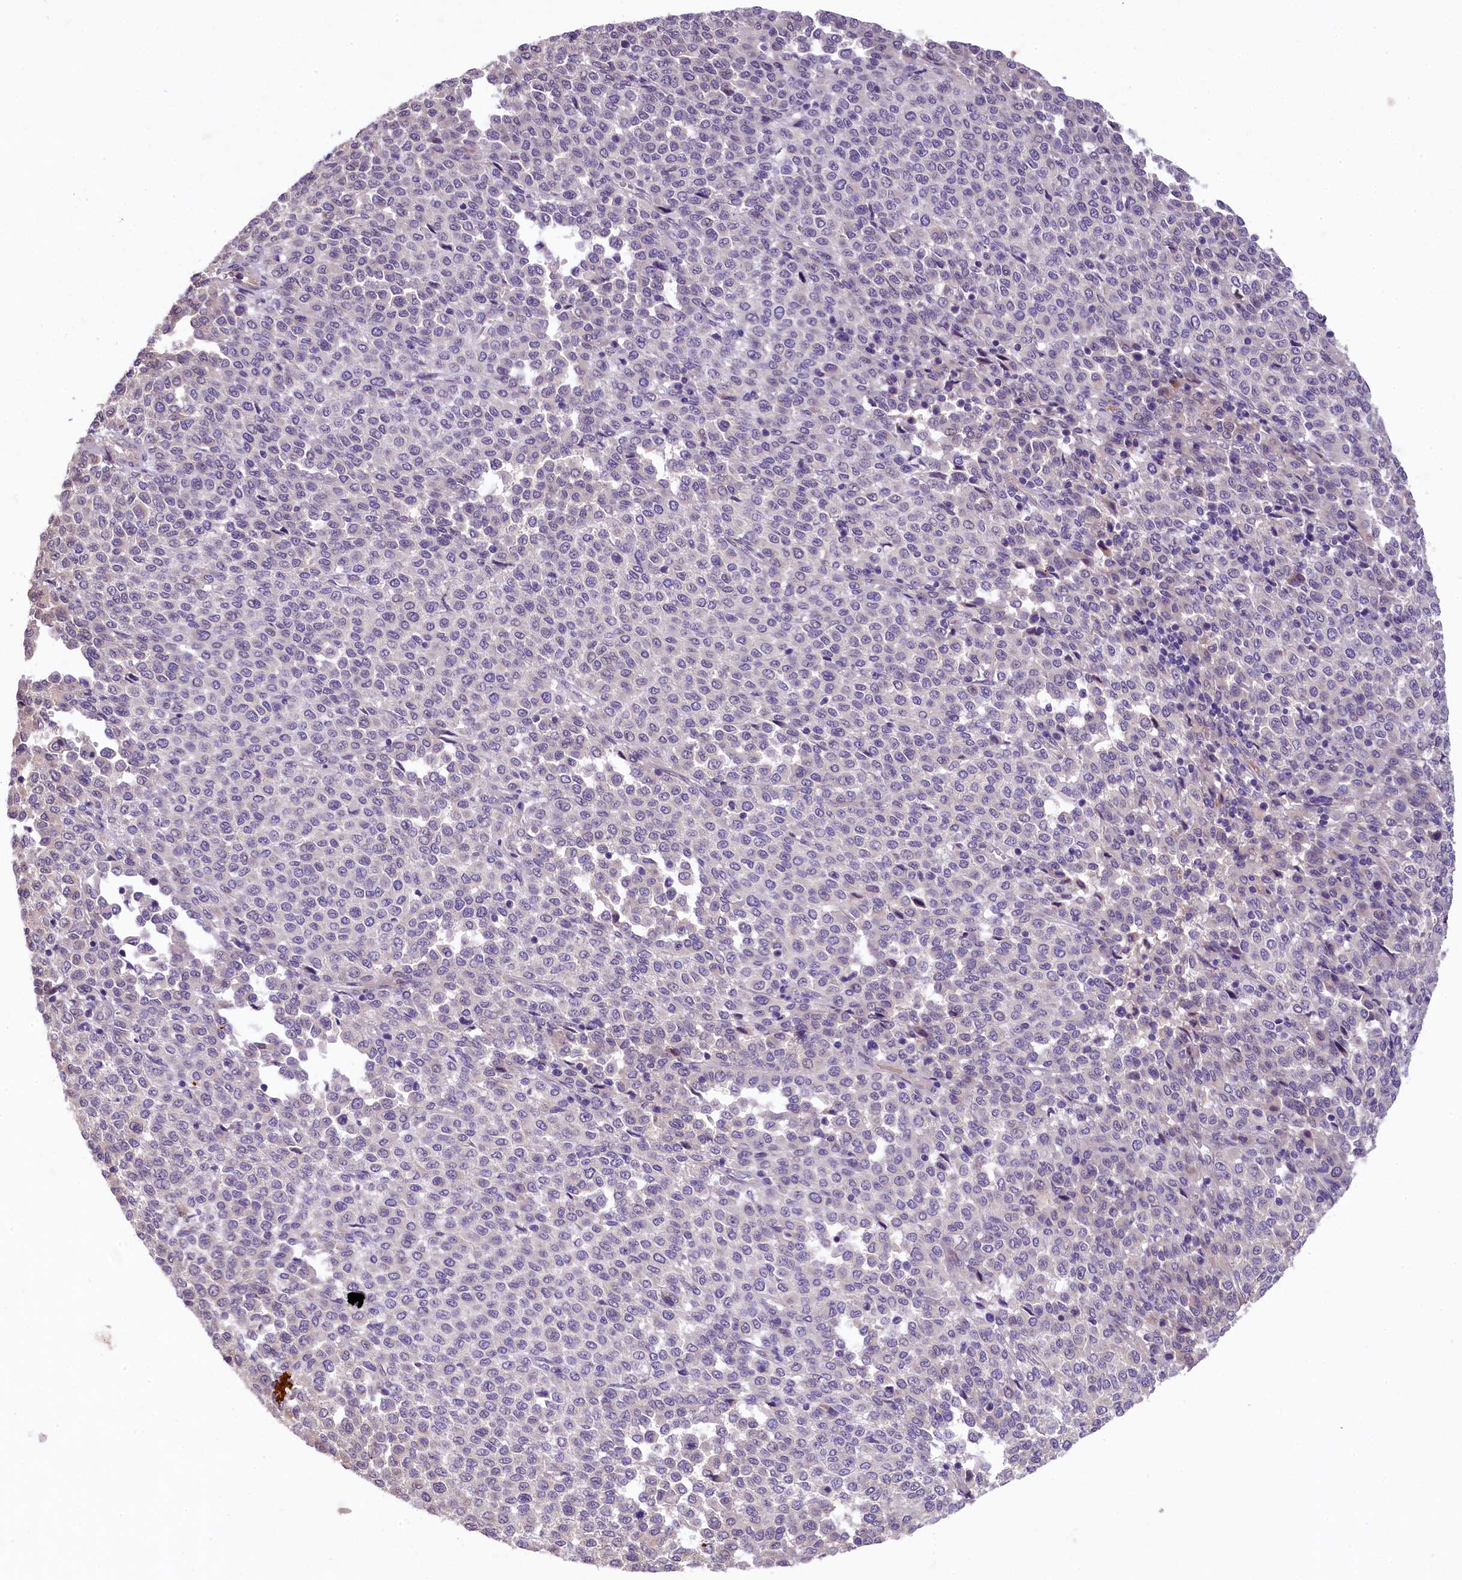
{"staining": {"intensity": "negative", "quantity": "none", "location": "none"}, "tissue": "melanoma", "cell_type": "Tumor cells", "image_type": "cancer", "snomed": [{"axis": "morphology", "description": "Malignant melanoma, Metastatic site"}, {"axis": "topography", "description": "Pancreas"}], "caption": "This is an immunohistochemistry (IHC) photomicrograph of melanoma. There is no staining in tumor cells.", "gene": "UBXN6", "patient": {"sex": "female", "age": 30}}